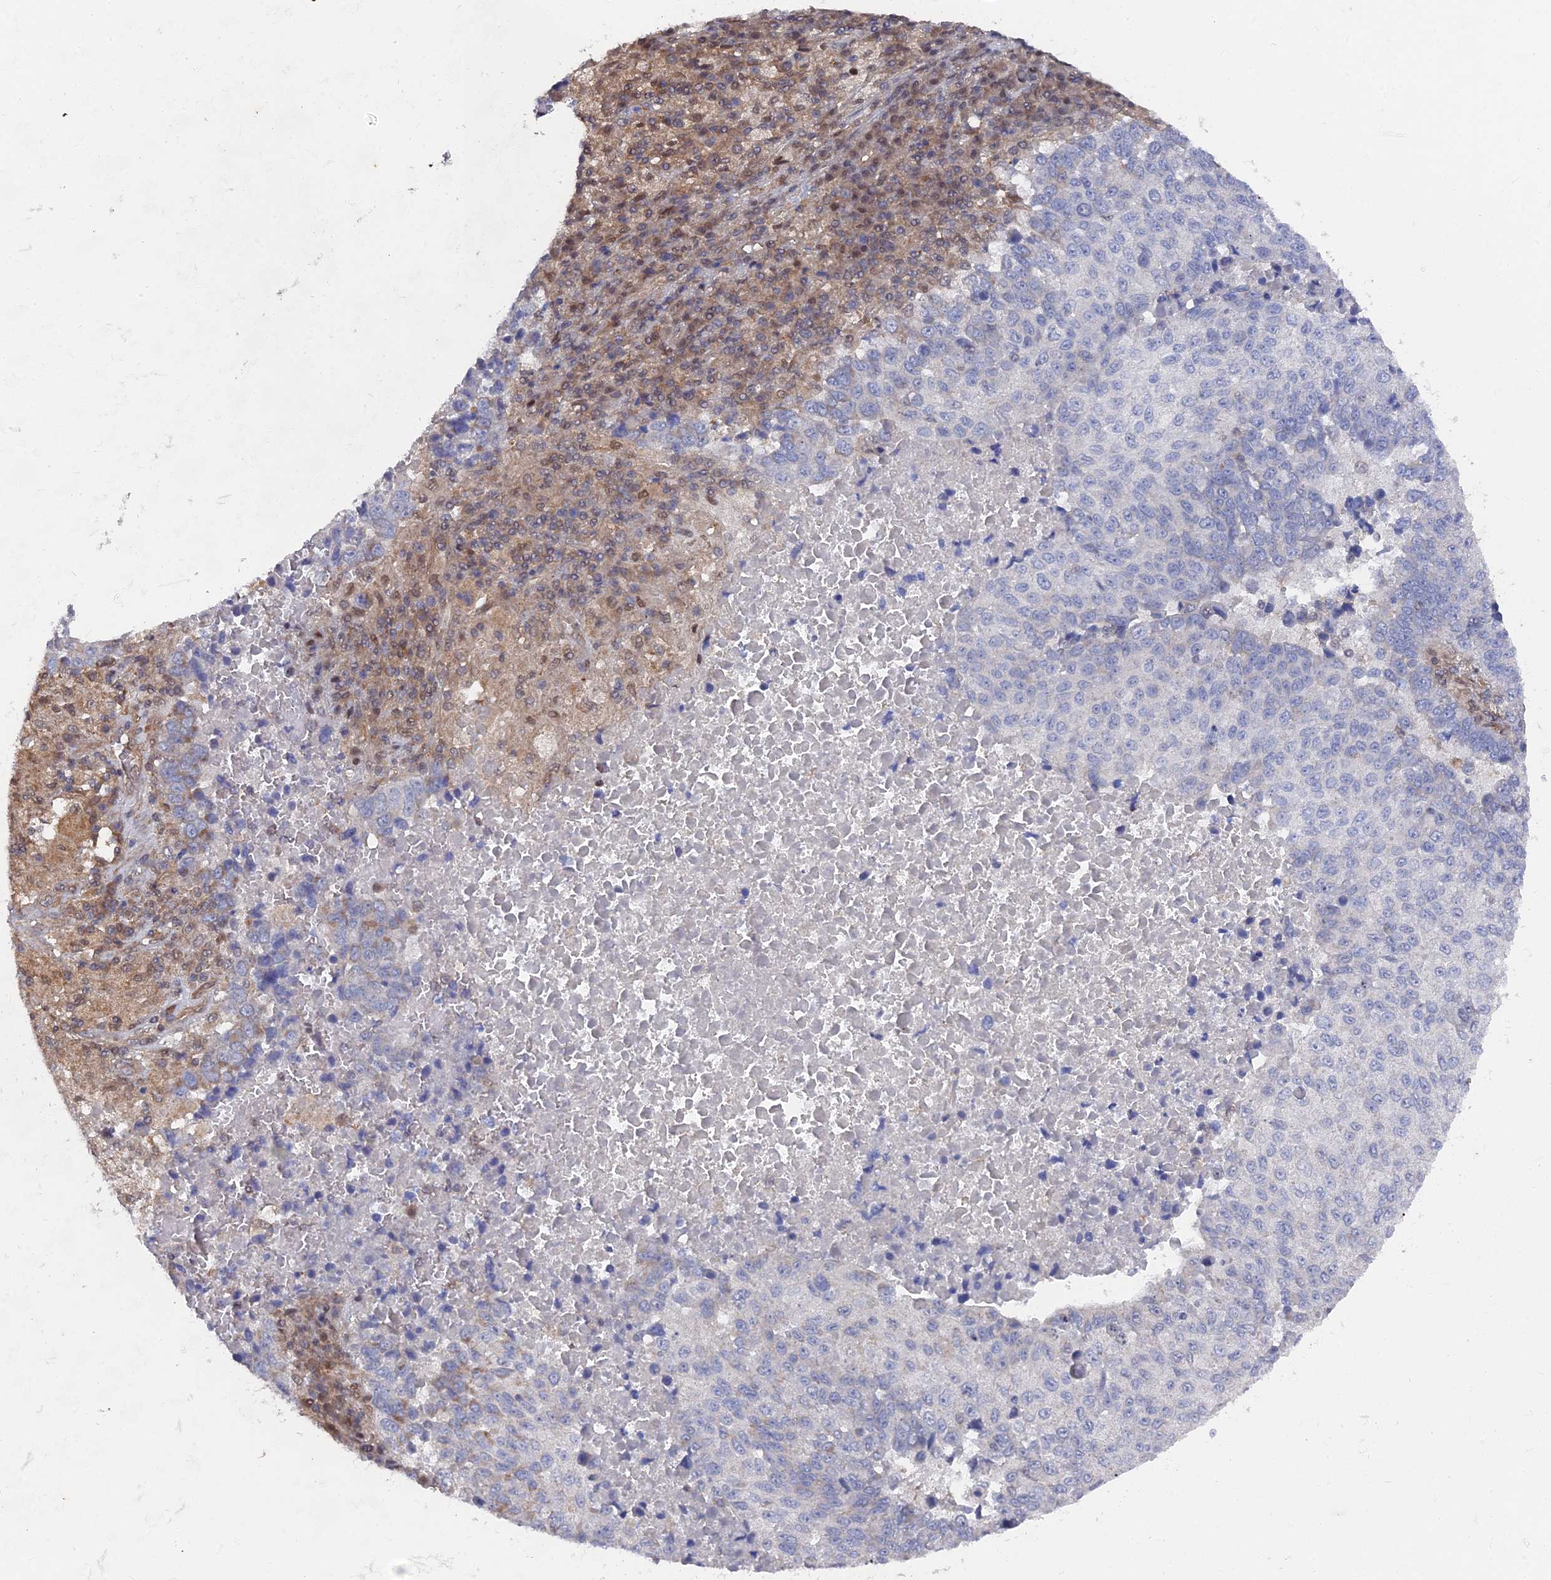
{"staining": {"intensity": "negative", "quantity": "none", "location": "none"}, "tissue": "lung cancer", "cell_type": "Tumor cells", "image_type": "cancer", "snomed": [{"axis": "morphology", "description": "Squamous cell carcinoma, NOS"}, {"axis": "topography", "description": "Lung"}], "caption": "A histopathology image of human lung cancer (squamous cell carcinoma) is negative for staining in tumor cells. (Stains: DAB (3,3'-diaminobenzidine) immunohistochemistry (IHC) with hematoxylin counter stain, Microscopy: brightfield microscopy at high magnification).", "gene": "UNC5D", "patient": {"sex": "male", "age": 73}}